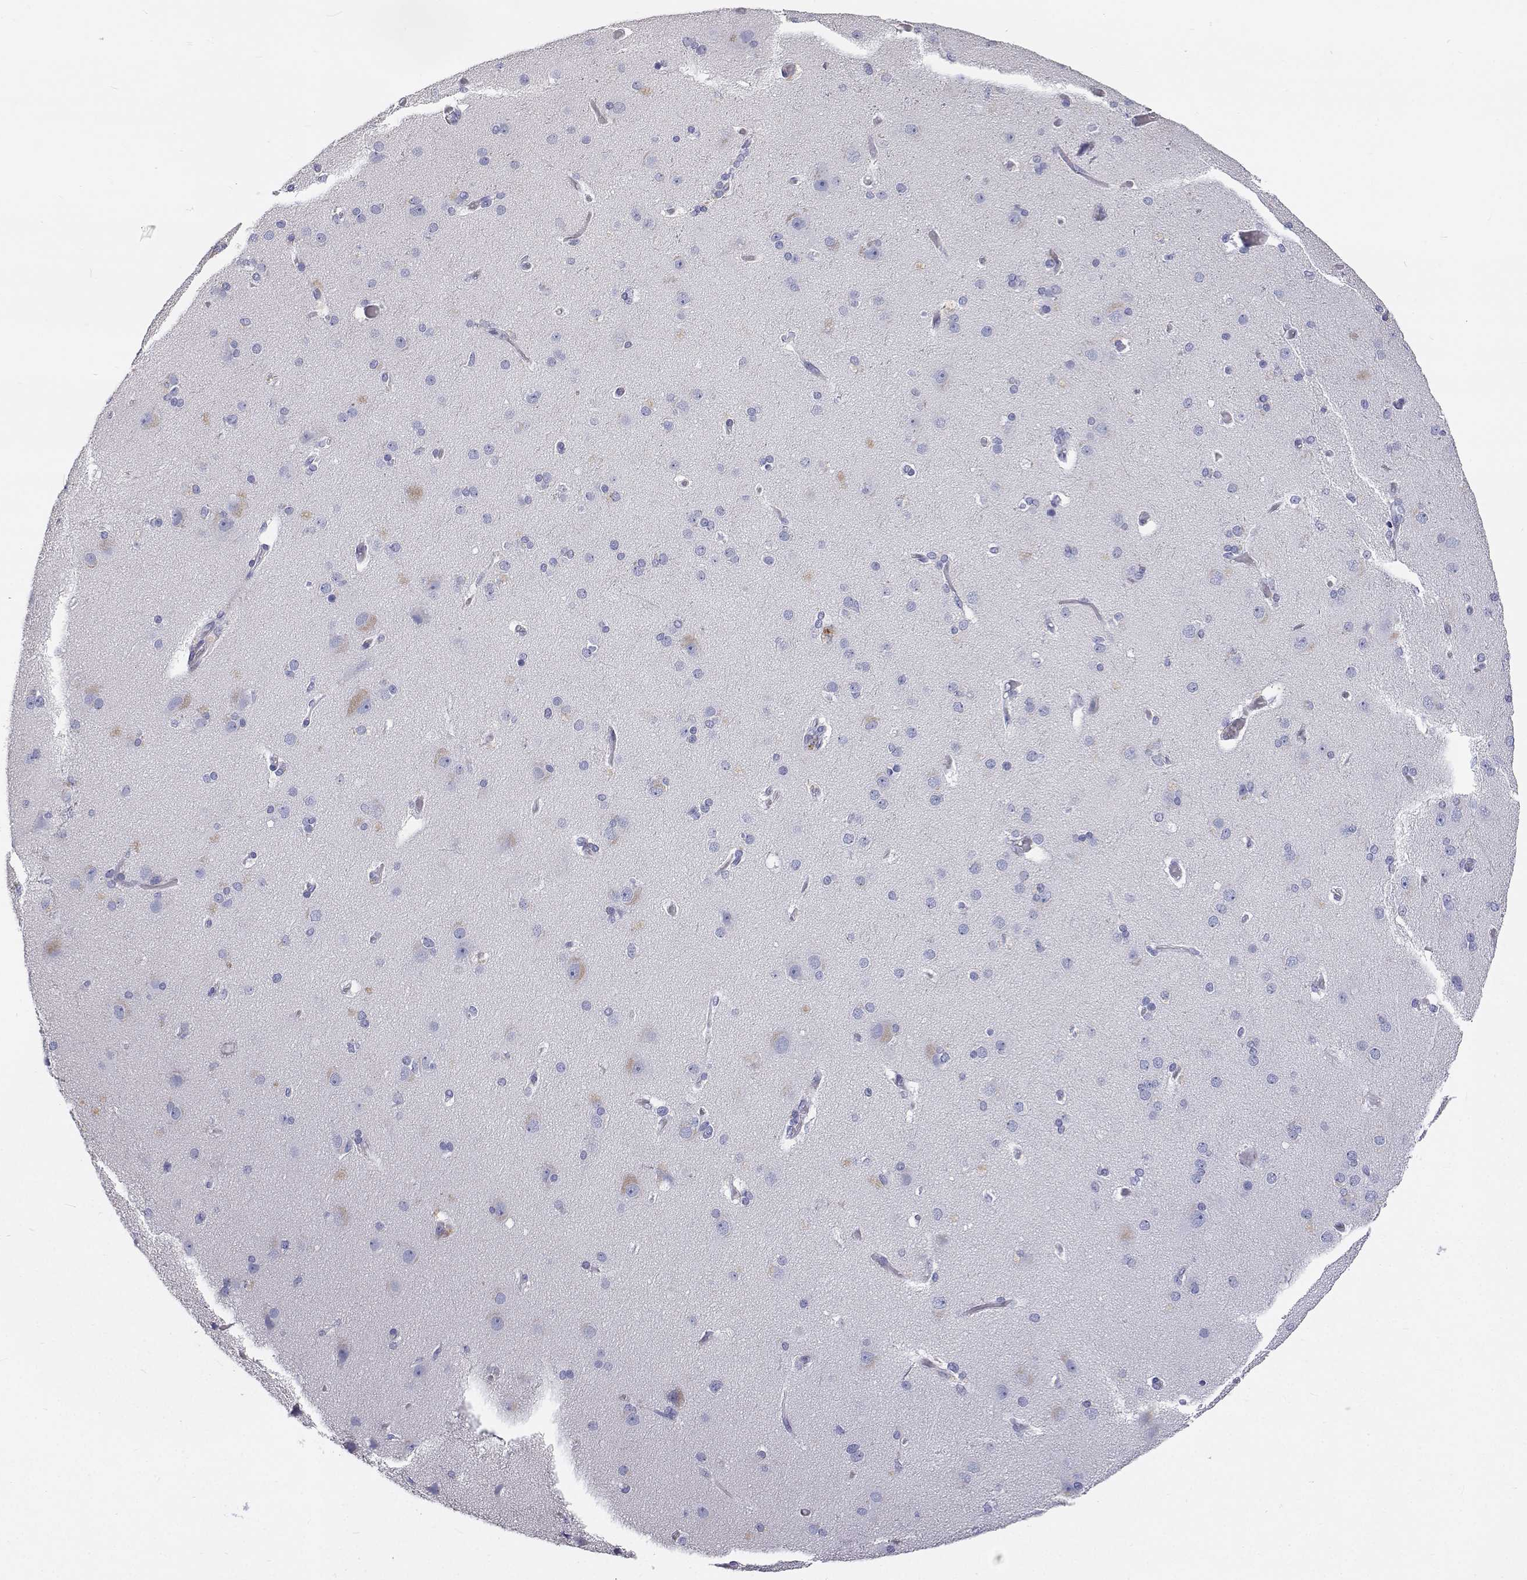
{"staining": {"intensity": "negative", "quantity": "none", "location": "none"}, "tissue": "cerebral cortex", "cell_type": "Endothelial cells", "image_type": "normal", "snomed": [{"axis": "morphology", "description": "Normal tissue, NOS"}, {"axis": "morphology", "description": "Glioma, malignant, High grade"}, {"axis": "topography", "description": "Cerebral cortex"}], "caption": "The IHC image has no significant staining in endothelial cells of cerebral cortex.", "gene": "NCR2", "patient": {"sex": "male", "age": 71}}